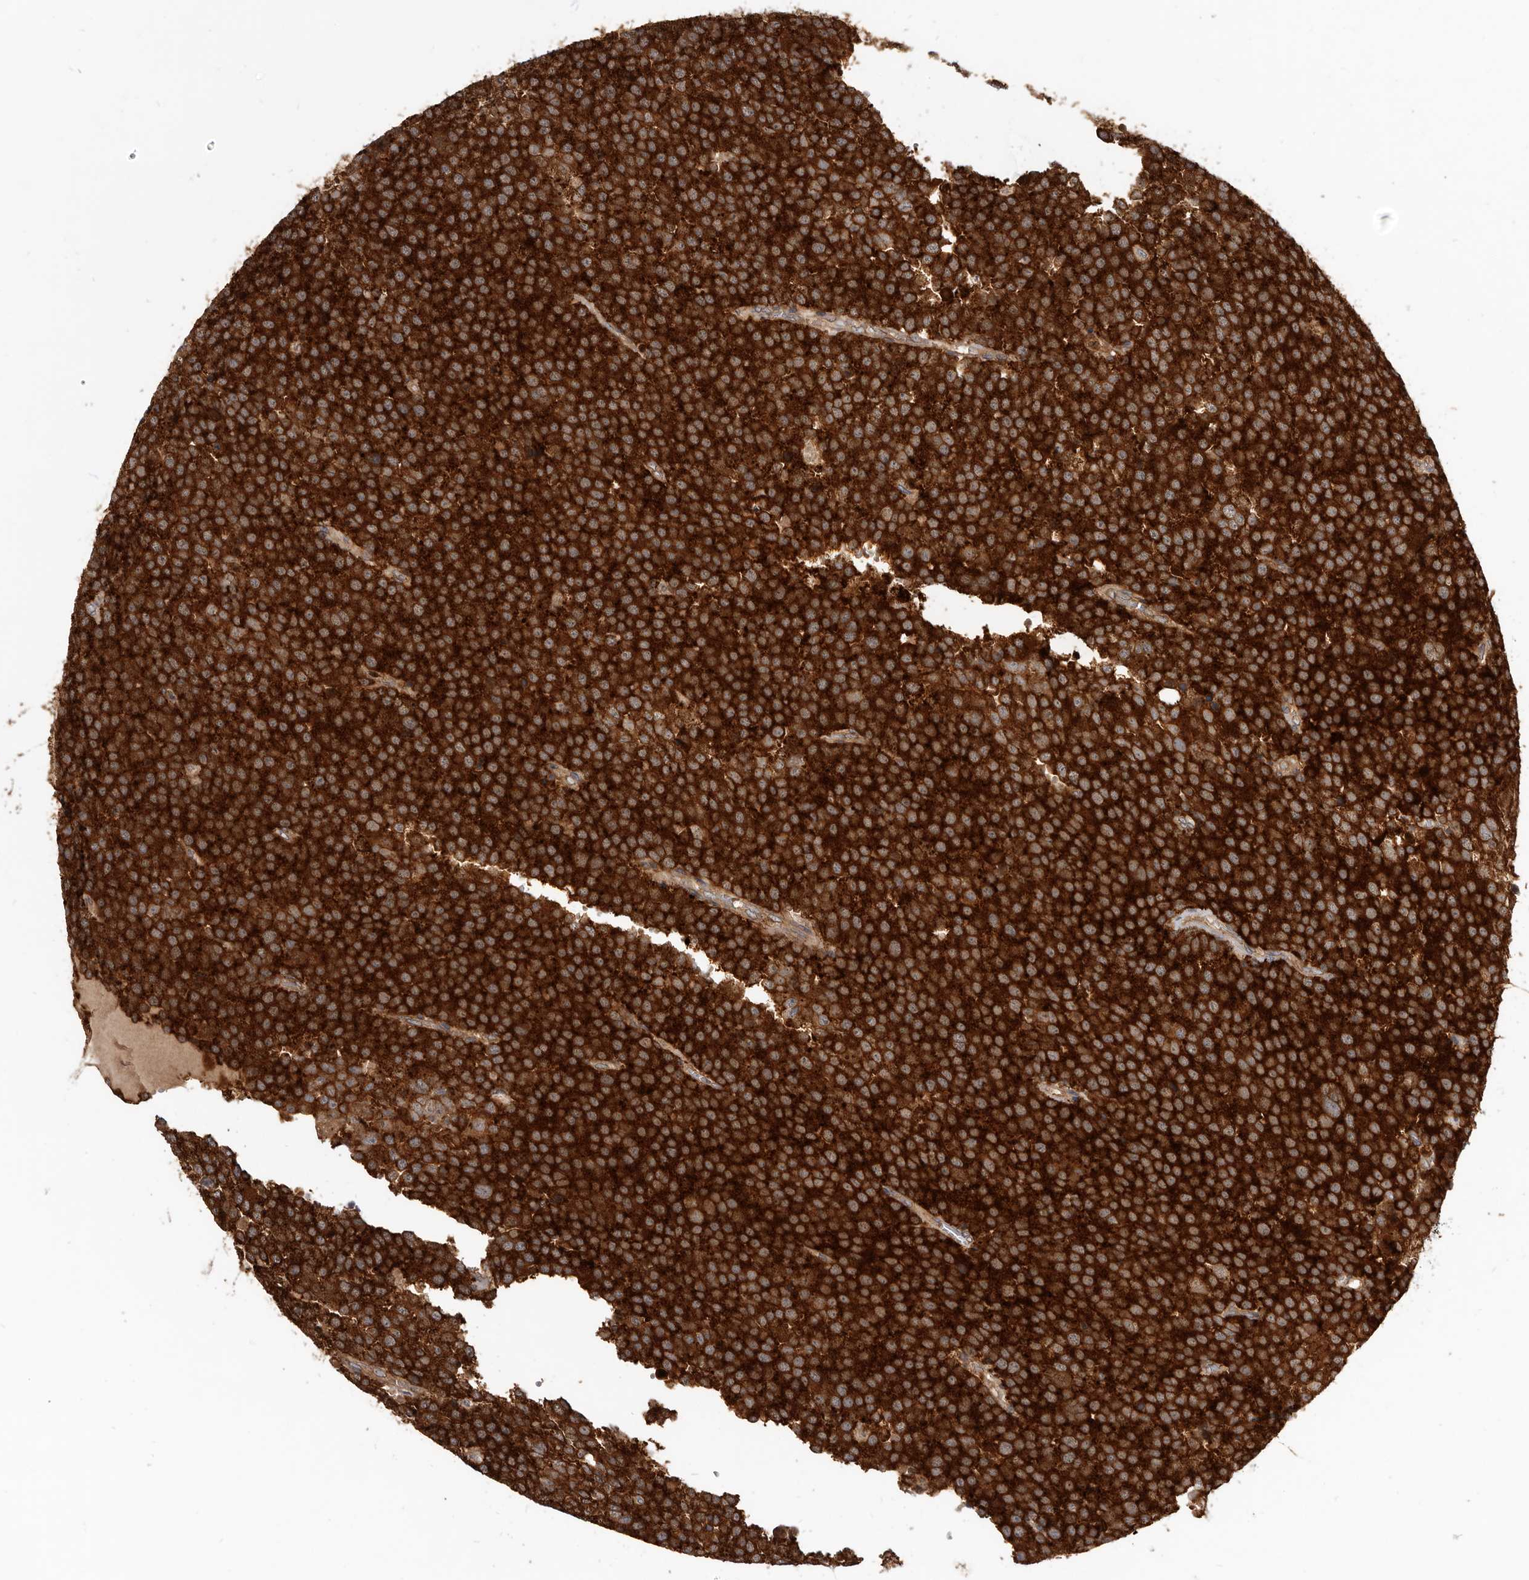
{"staining": {"intensity": "strong", "quantity": ">75%", "location": "cytoplasmic/membranous"}, "tissue": "testis cancer", "cell_type": "Tumor cells", "image_type": "cancer", "snomed": [{"axis": "morphology", "description": "Seminoma, NOS"}, {"axis": "topography", "description": "Testis"}], "caption": "Immunohistochemistry photomicrograph of human testis cancer stained for a protein (brown), which exhibits high levels of strong cytoplasmic/membranous staining in about >75% of tumor cells.", "gene": "CBL", "patient": {"sex": "male", "age": 71}}